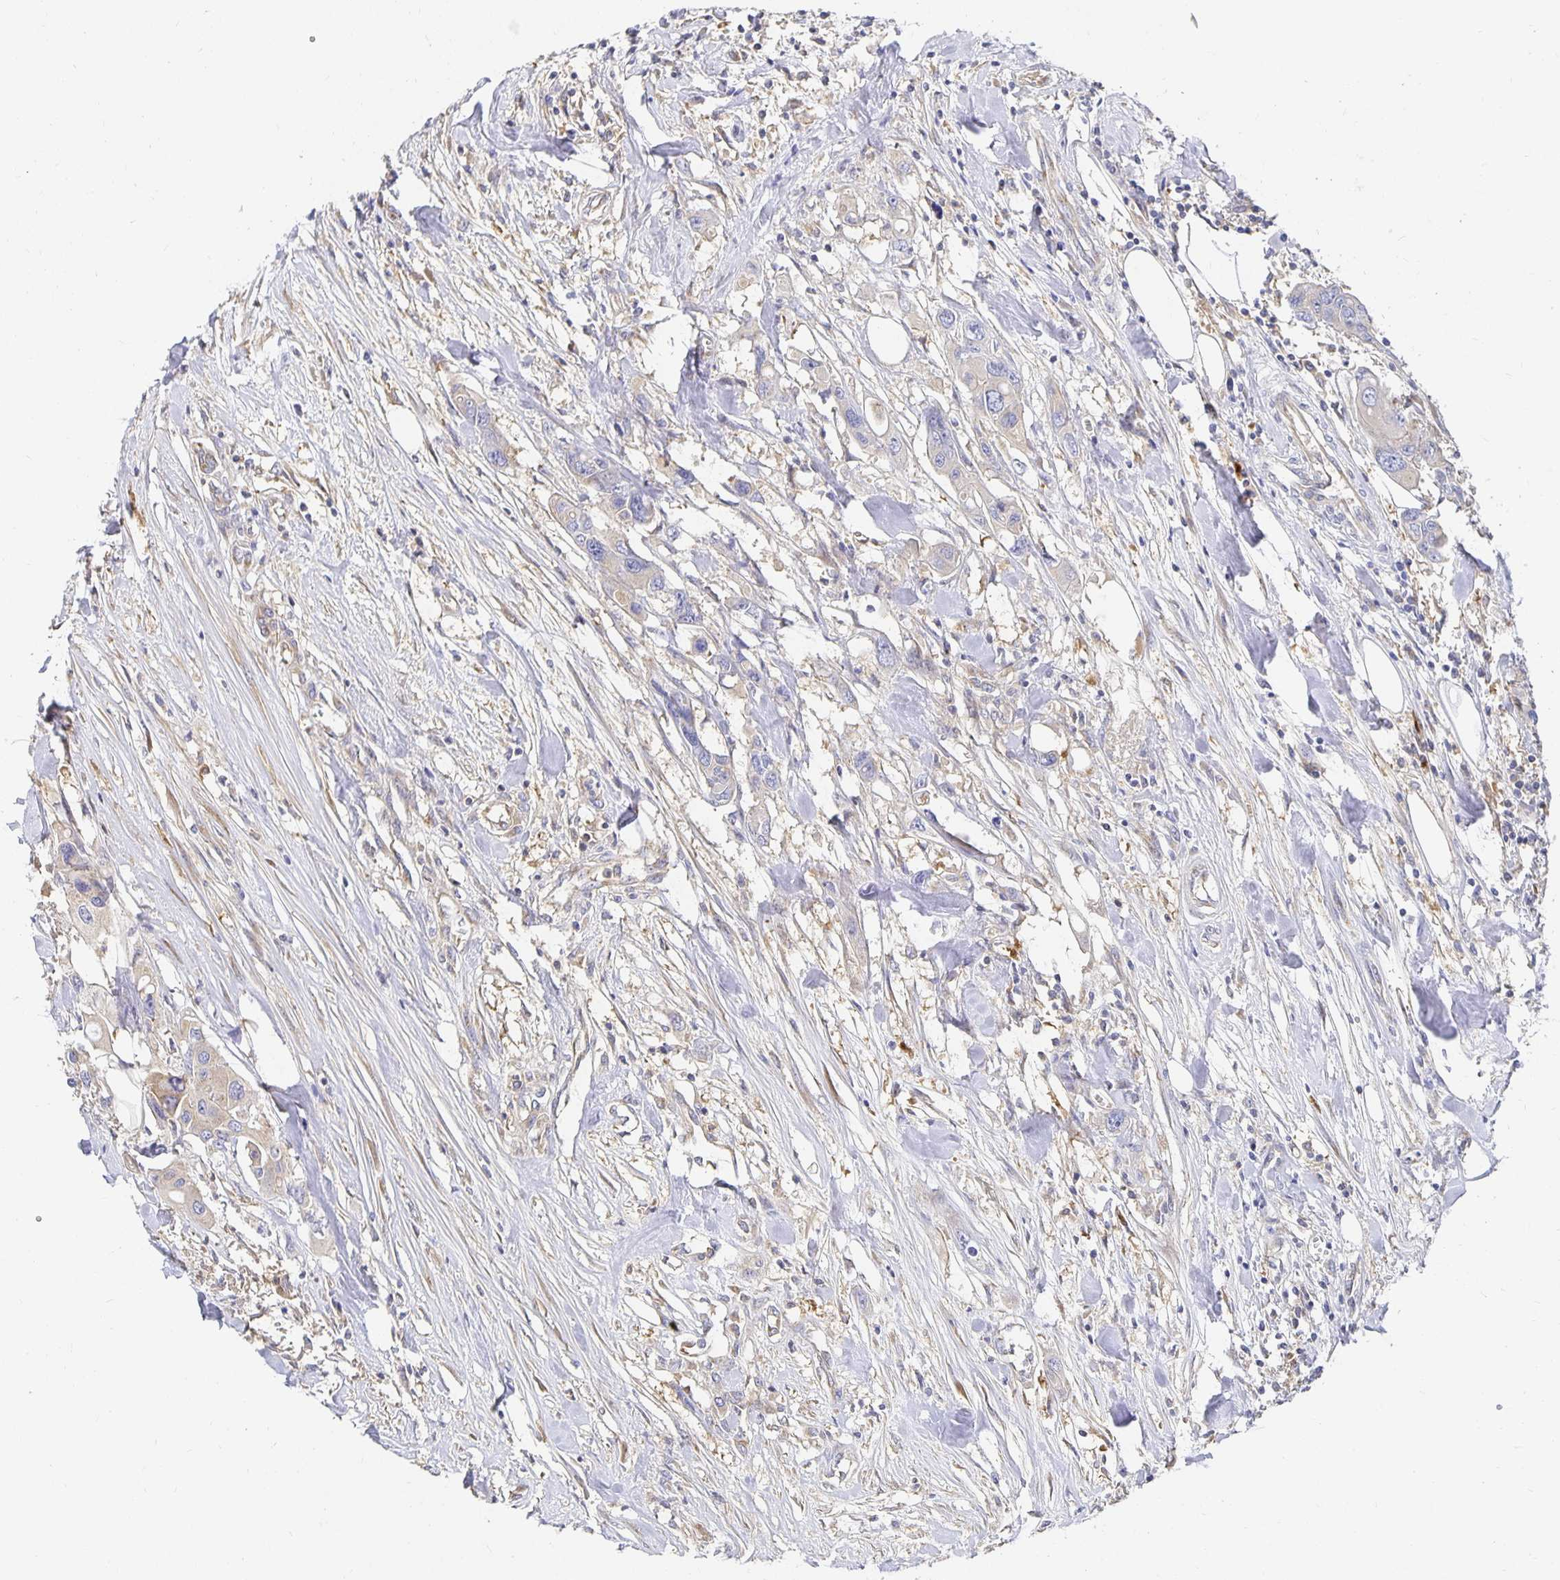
{"staining": {"intensity": "weak", "quantity": ">75%", "location": "cytoplasmic/membranous"}, "tissue": "colorectal cancer", "cell_type": "Tumor cells", "image_type": "cancer", "snomed": [{"axis": "morphology", "description": "Adenocarcinoma, NOS"}, {"axis": "topography", "description": "Colon"}], "caption": "Colorectal cancer (adenocarcinoma) stained with a brown dye displays weak cytoplasmic/membranous positive expression in about >75% of tumor cells.", "gene": "USO1", "patient": {"sex": "male", "age": 77}}